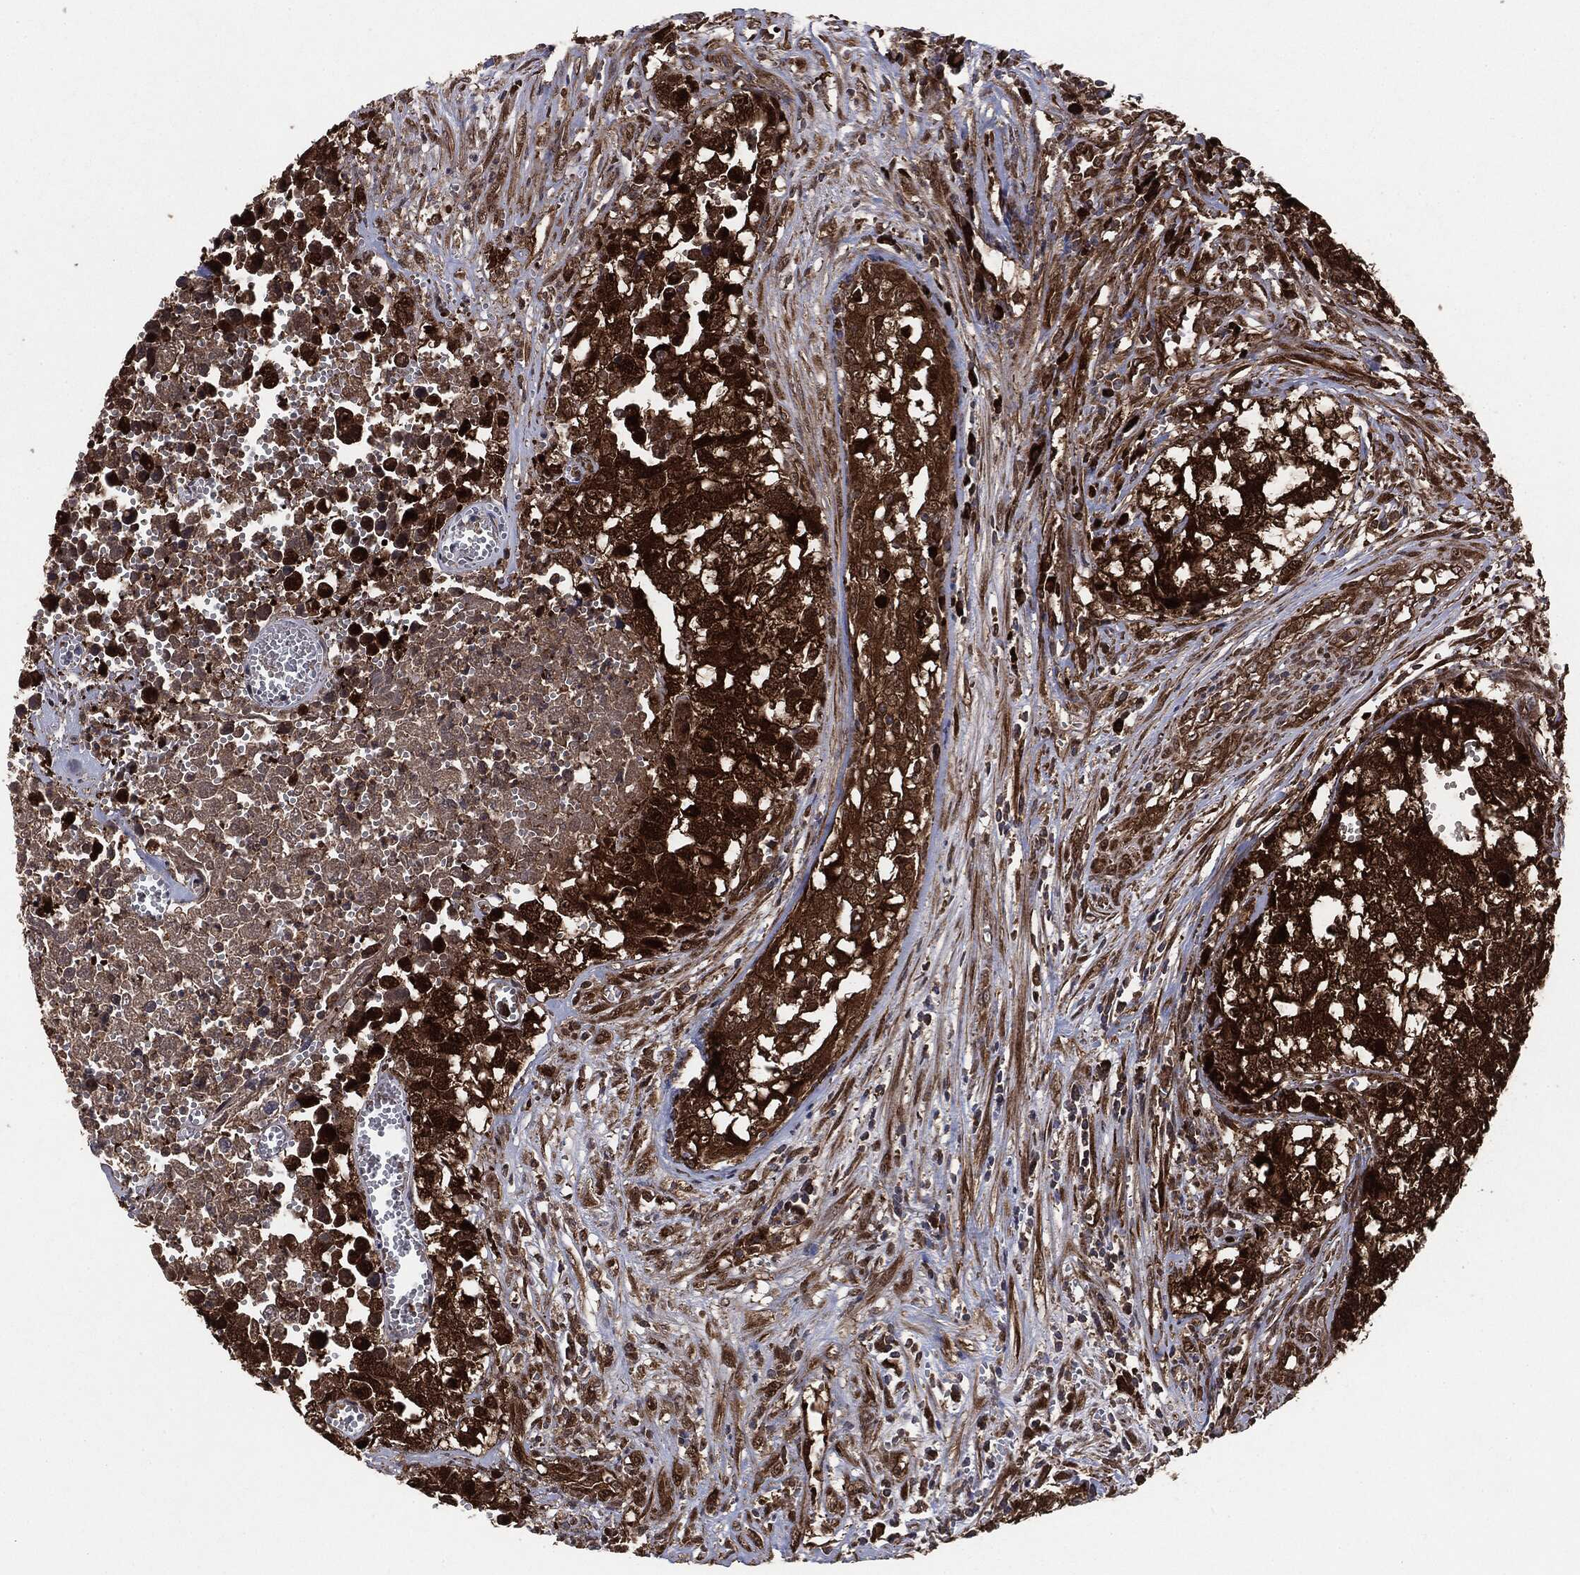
{"staining": {"intensity": "strong", "quantity": ">75%", "location": "cytoplasmic/membranous"}, "tissue": "testis cancer", "cell_type": "Tumor cells", "image_type": "cancer", "snomed": [{"axis": "morphology", "description": "Seminoma, NOS"}, {"axis": "morphology", "description": "Carcinoma, Embryonal, NOS"}, {"axis": "topography", "description": "Testis"}], "caption": "Protein expression by immunohistochemistry (IHC) reveals strong cytoplasmic/membranous expression in about >75% of tumor cells in embryonal carcinoma (testis). The protein is stained brown, and the nuclei are stained in blue (DAB IHC with brightfield microscopy, high magnification).", "gene": "NME1", "patient": {"sex": "male", "age": 22}}